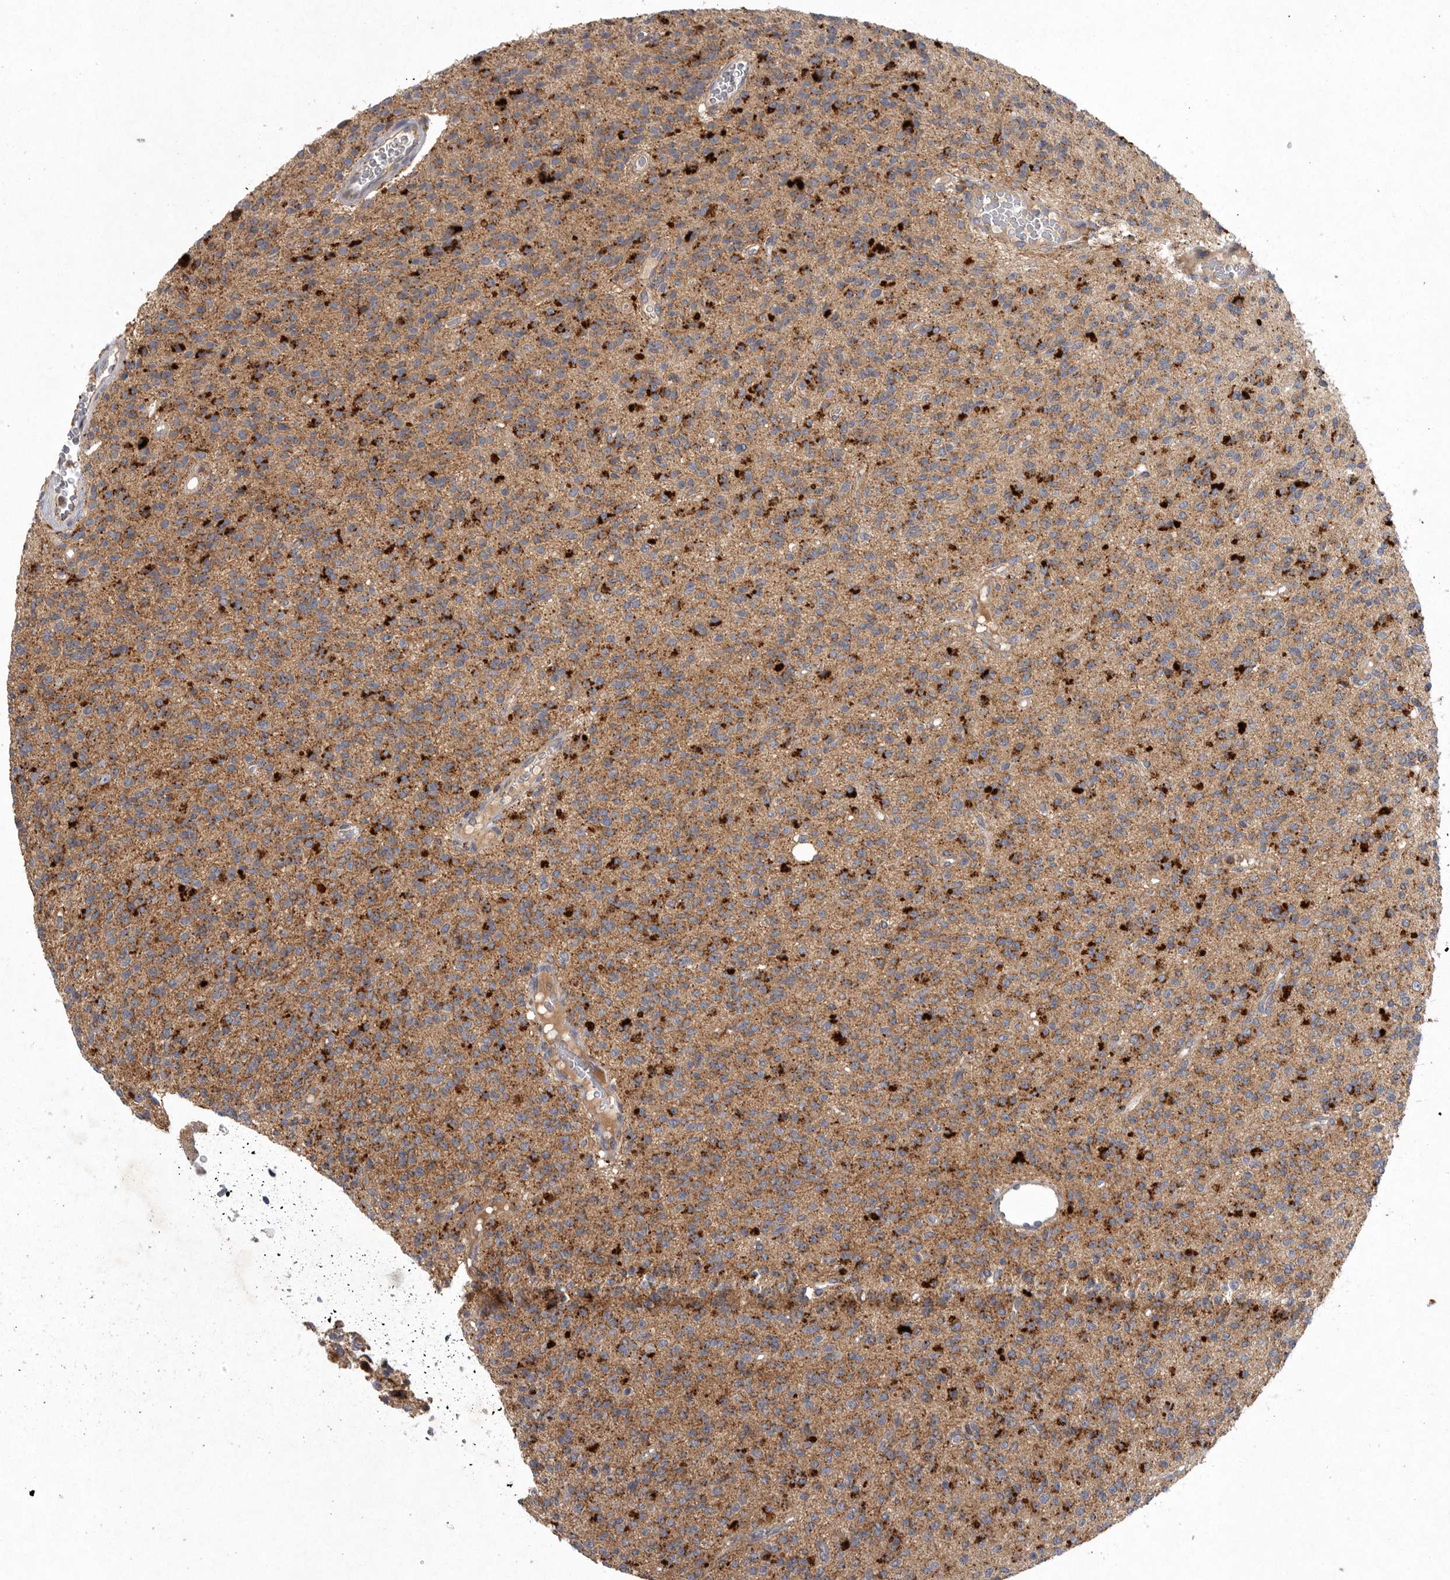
{"staining": {"intensity": "strong", "quantity": ">75%", "location": "cytoplasmic/membranous"}, "tissue": "glioma", "cell_type": "Tumor cells", "image_type": "cancer", "snomed": [{"axis": "morphology", "description": "Glioma, malignant, High grade"}, {"axis": "topography", "description": "Brain"}], "caption": "The image displays immunohistochemical staining of glioma. There is strong cytoplasmic/membranous positivity is identified in approximately >75% of tumor cells. The staining was performed using DAB to visualize the protein expression in brown, while the nuclei were stained in blue with hematoxylin (Magnification: 20x).", "gene": "LAMTOR3", "patient": {"sex": "male", "age": 34}}